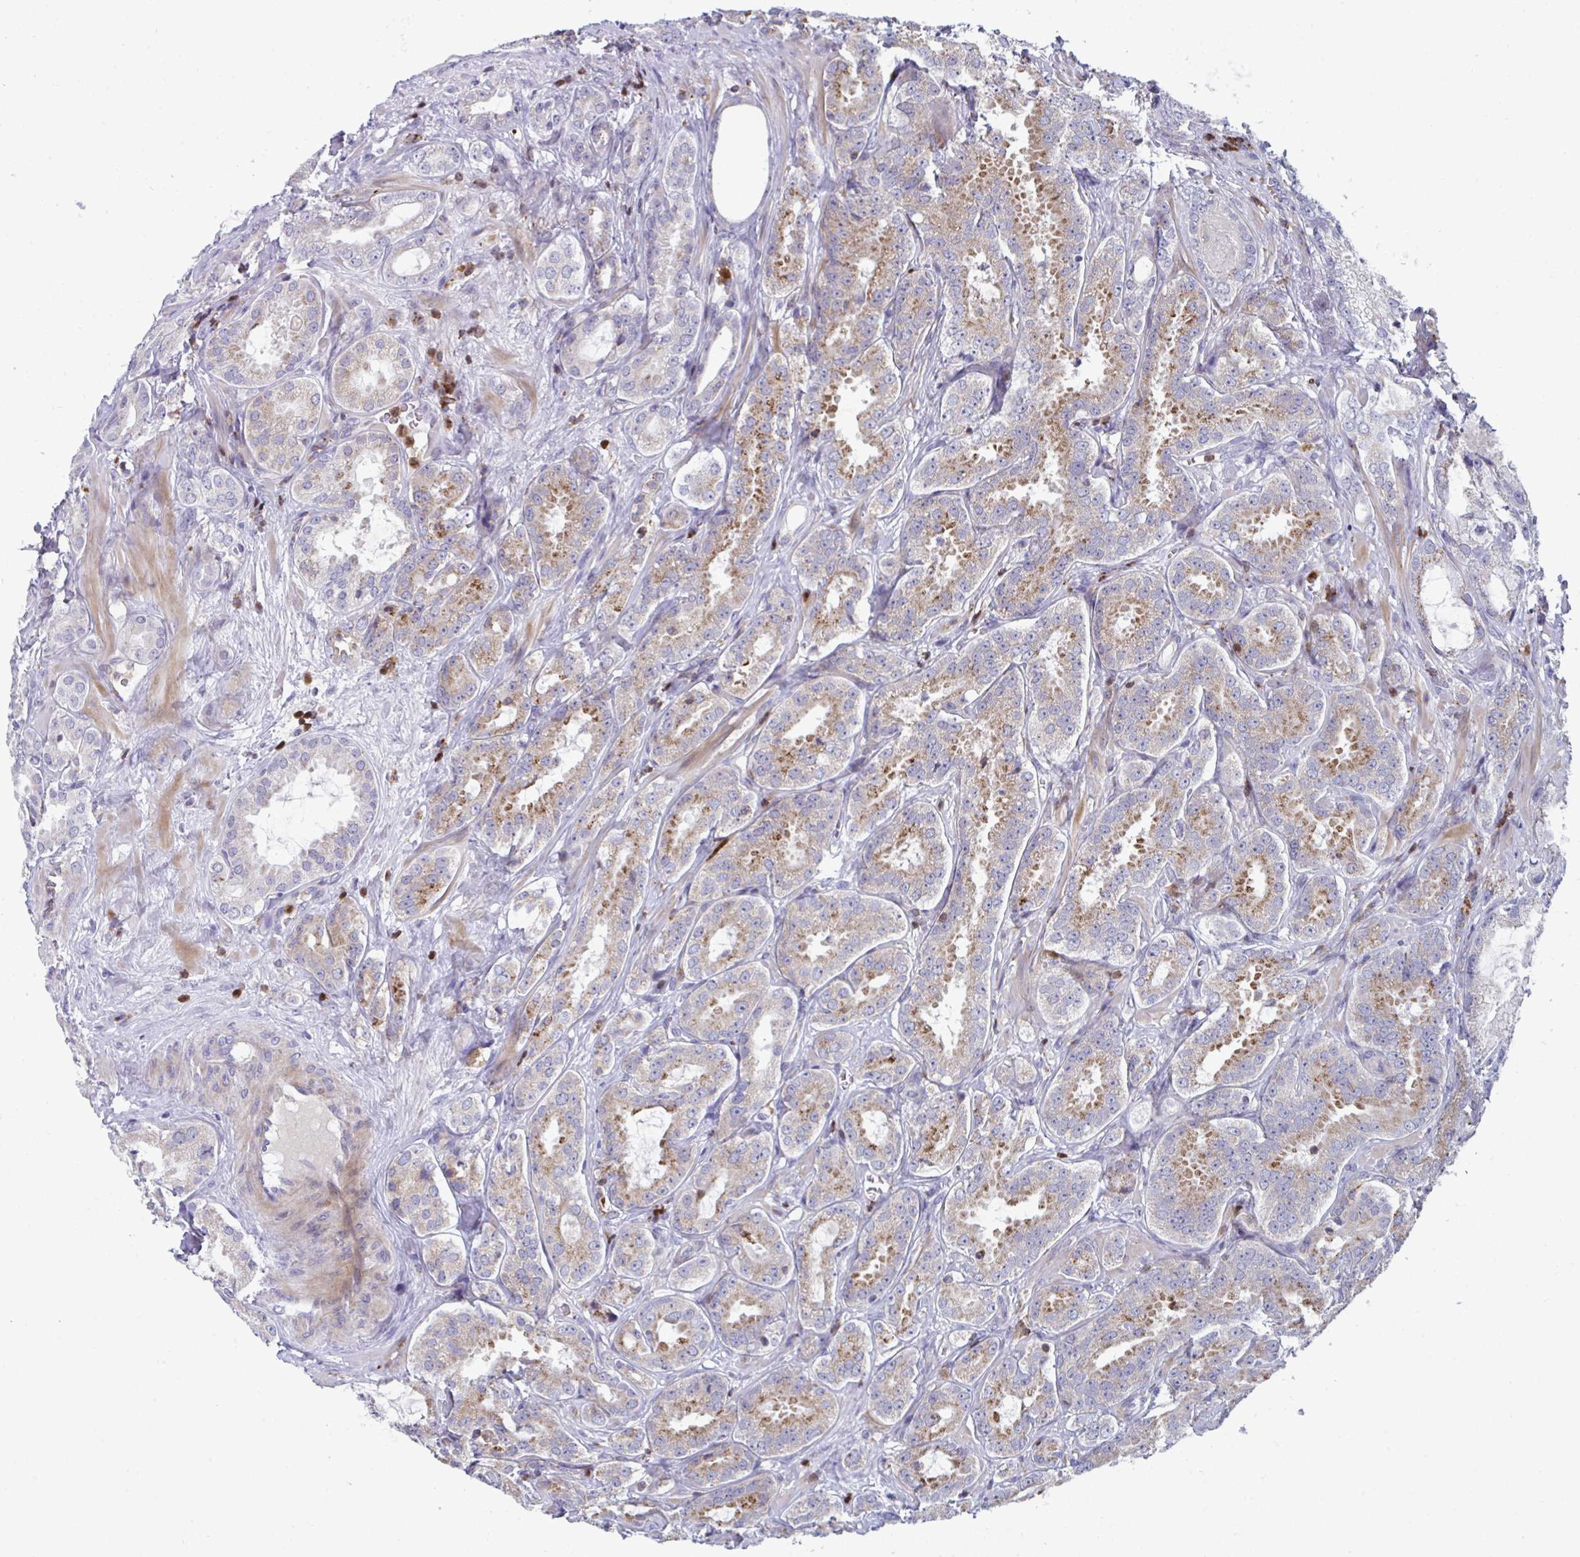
{"staining": {"intensity": "moderate", "quantity": "25%-75%", "location": "cytoplasmic/membranous"}, "tissue": "prostate cancer", "cell_type": "Tumor cells", "image_type": "cancer", "snomed": [{"axis": "morphology", "description": "Adenocarcinoma, High grade"}, {"axis": "topography", "description": "Prostate"}], "caption": "High-grade adenocarcinoma (prostate) stained for a protein (brown) reveals moderate cytoplasmic/membranous positive staining in approximately 25%-75% of tumor cells.", "gene": "AOC2", "patient": {"sex": "male", "age": 64}}